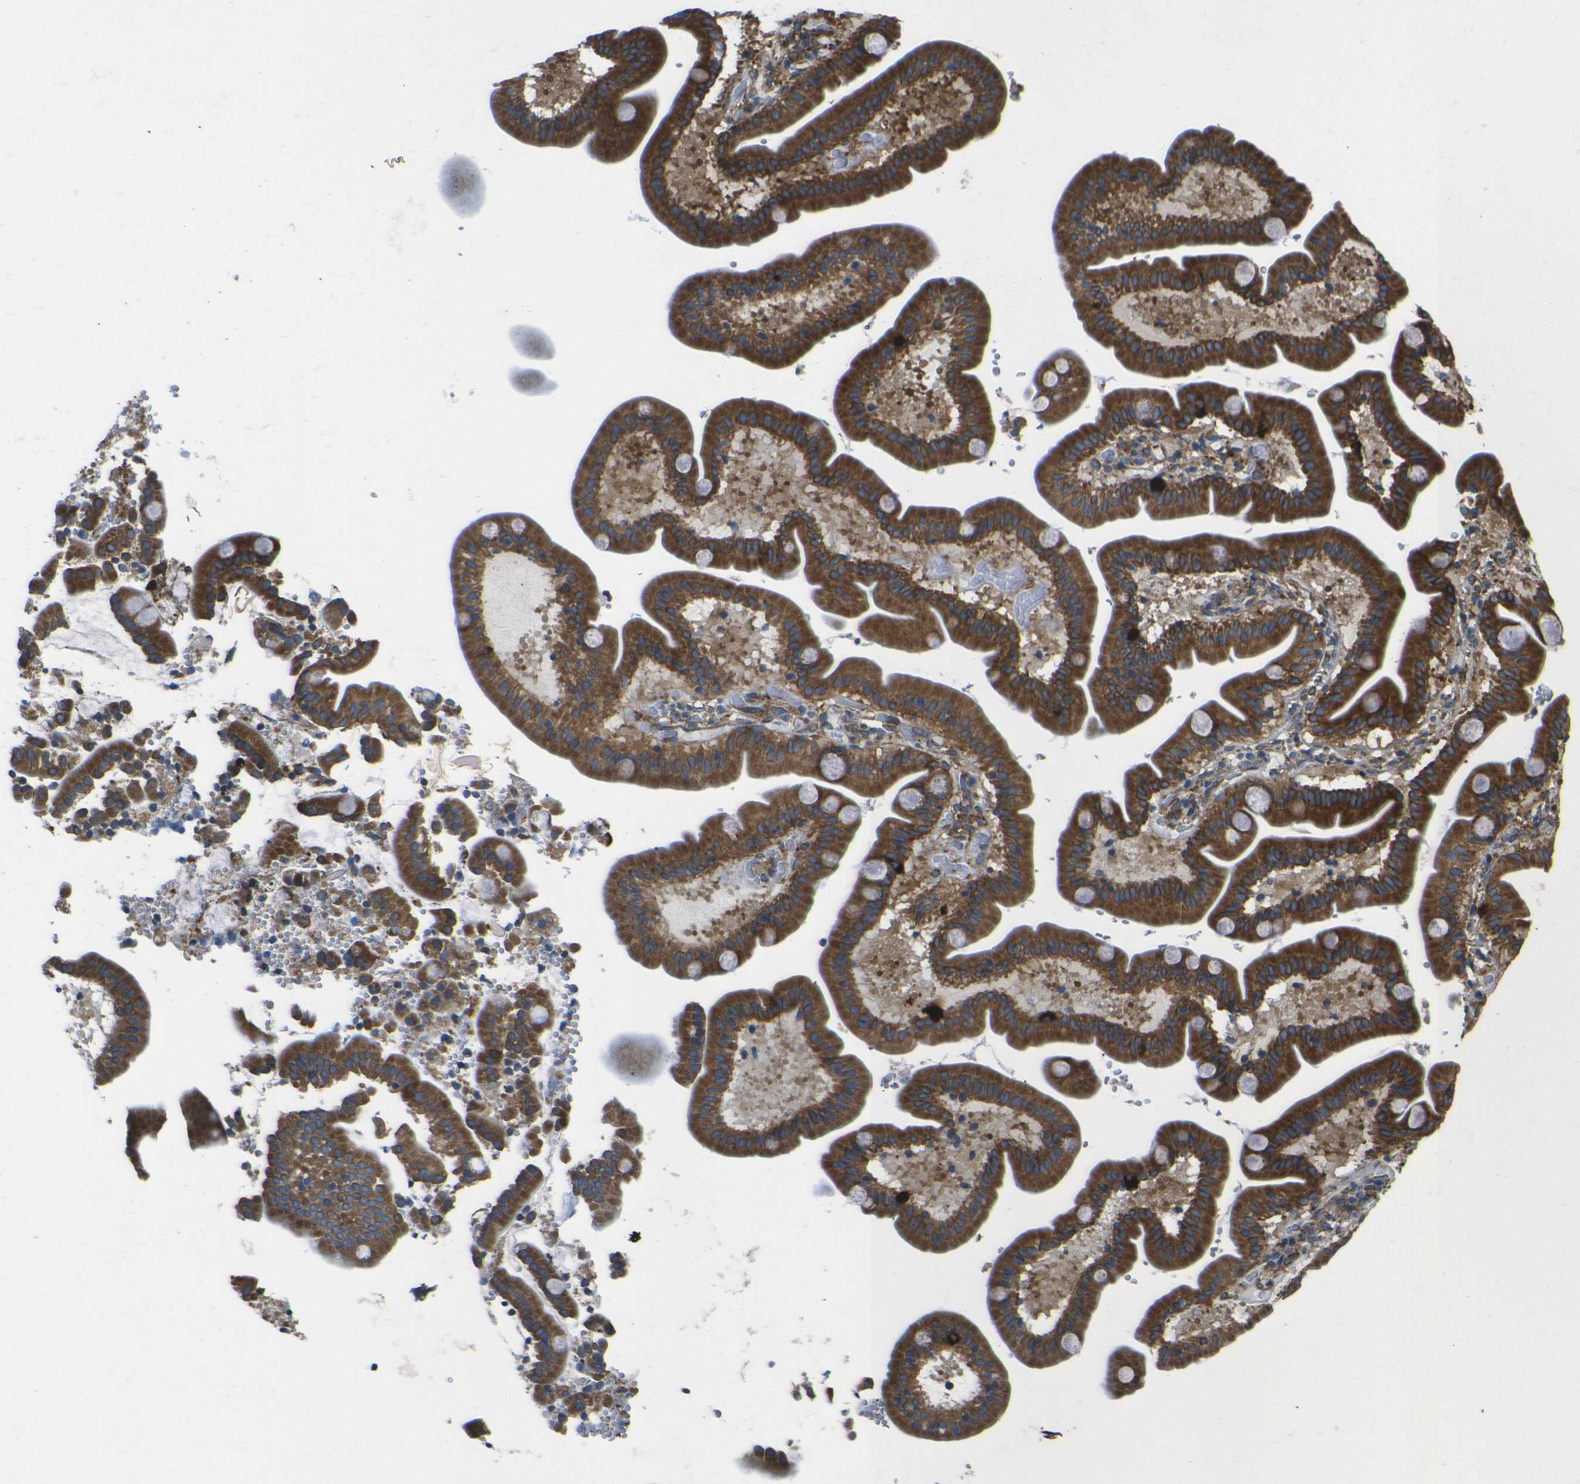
{"staining": {"intensity": "strong", "quantity": ">75%", "location": "cytoplasmic/membranous"}, "tissue": "duodenum", "cell_type": "Glandular cells", "image_type": "normal", "snomed": [{"axis": "morphology", "description": "Normal tissue, NOS"}, {"axis": "topography", "description": "Duodenum"}], "caption": "Strong cytoplasmic/membranous staining for a protein is seen in about >75% of glandular cells of unremarkable duodenum using immunohistochemistry (IHC).", "gene": "RPSA", "patient": {"sex": "male", "age": 54}}